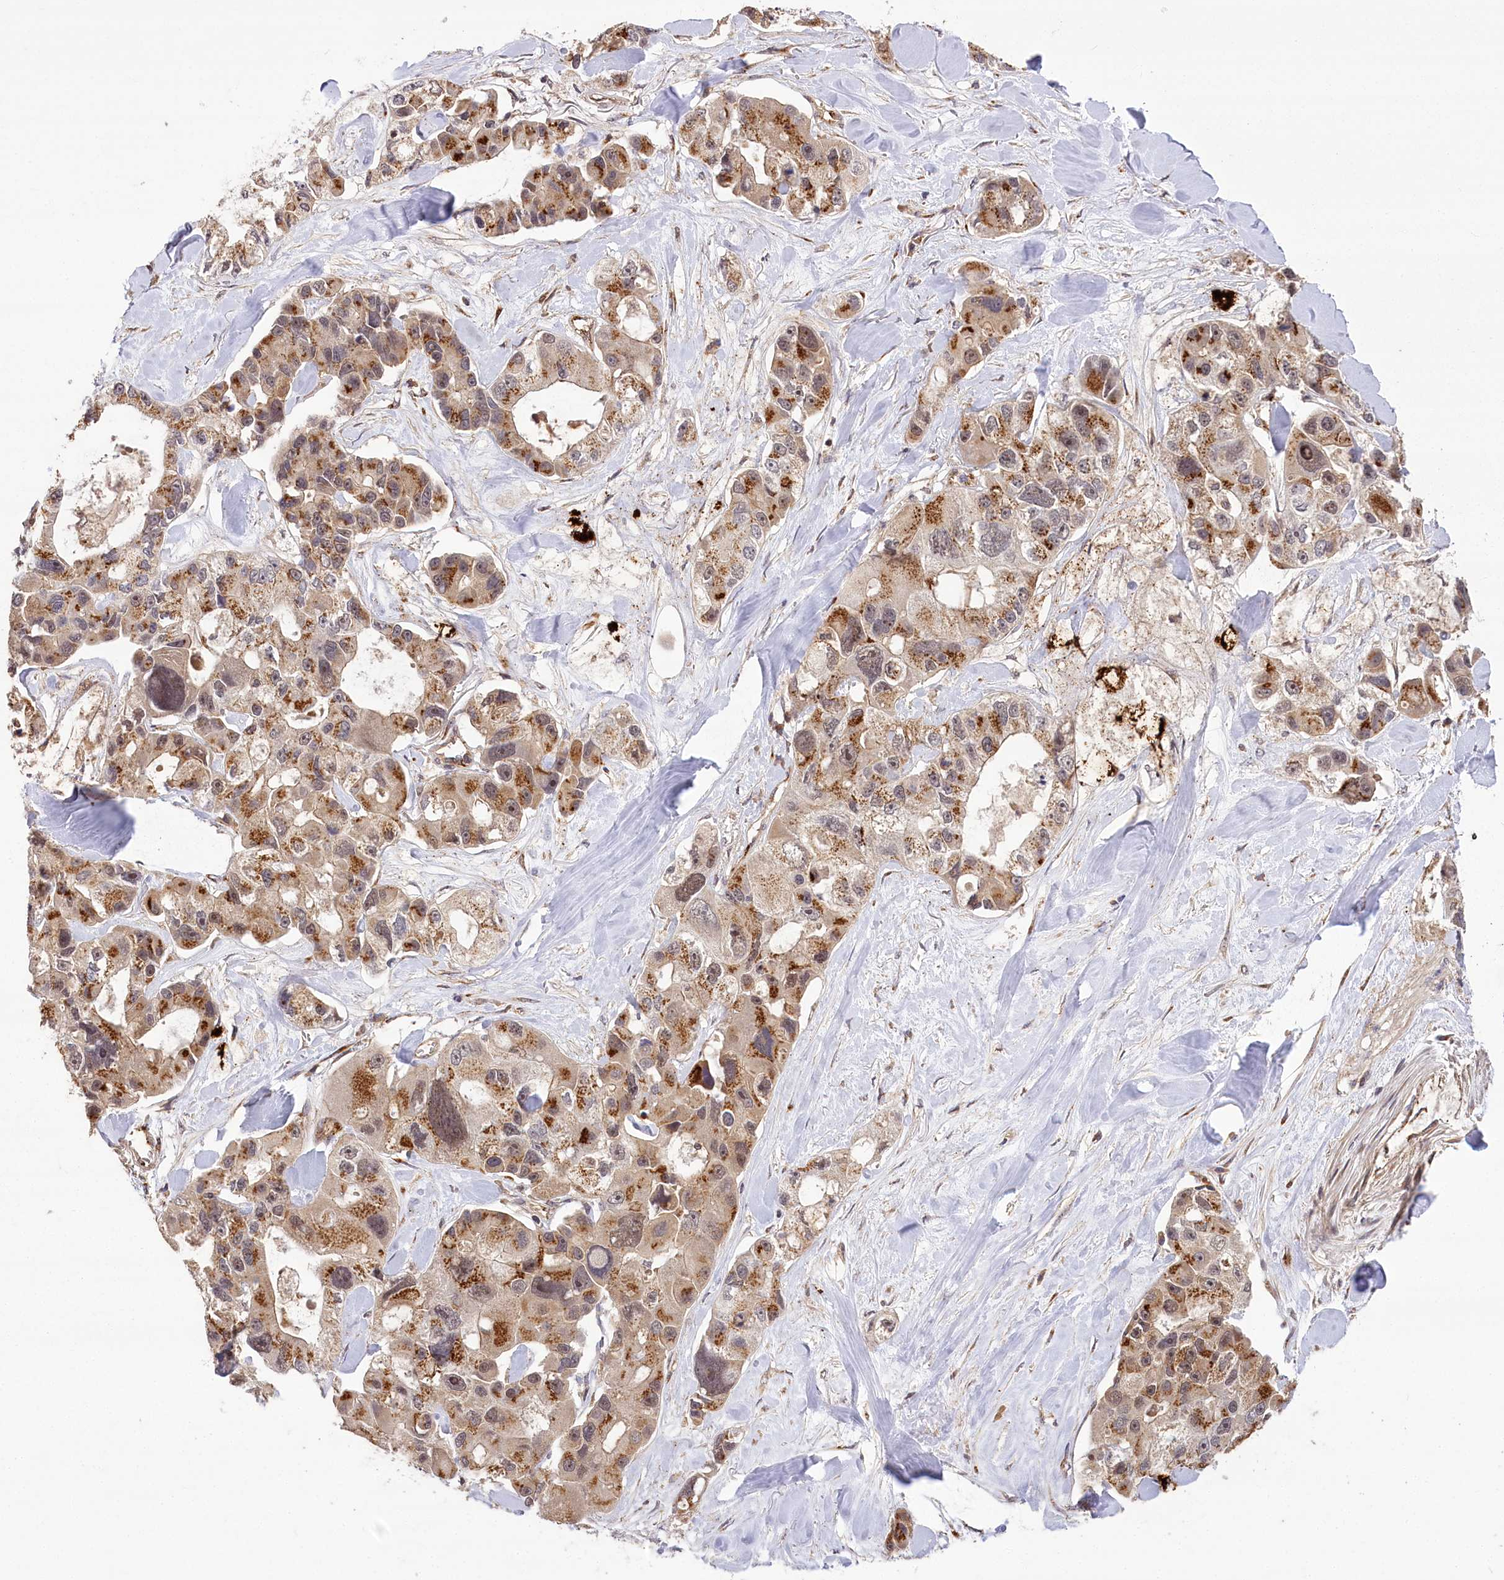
{"staining": {"intensity": "strong", "quantity": ">75%", "location": "cytoplasmic/membranous,nuclear"}, "tissue": "lung cancer", "cell_type": "Tumor cells", "image_type": "cancer", "snomed": [{"axis": "morphology", "description": "Adenocarcinoma, NOS"}, {"axis": "topography", "description": "Lung"}], "caption": "Brown immunohistochemical staining in human lung adenocarcinoma exhibits strong cytoplasmic/membranous and nuclear positivity in approximately >75% of tumor cells.", "gene": "CARD19", "patient": {"sex": "female", "age": 54}}